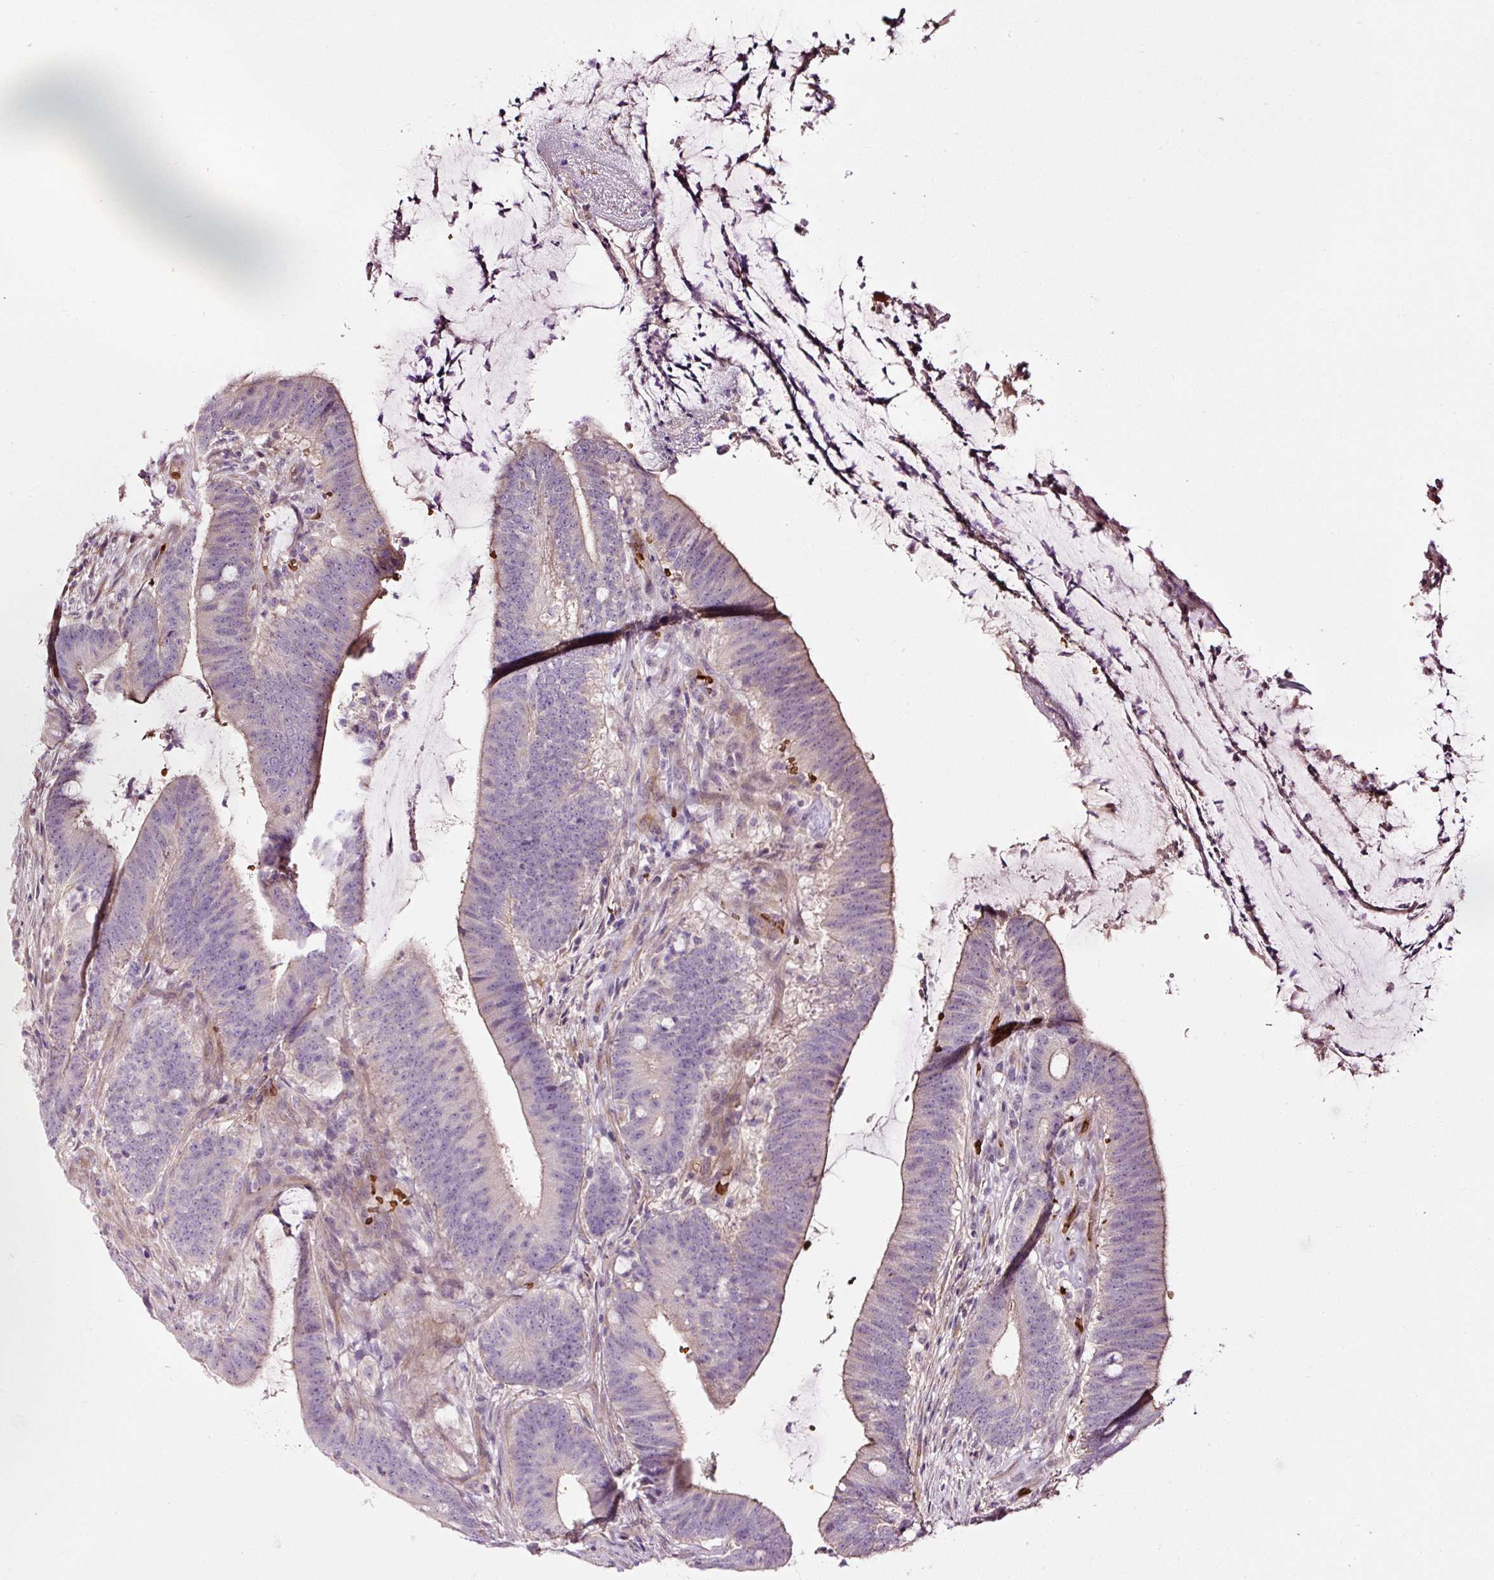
{"staining": {"intensity": "moderate", "quantity": "<25%", "location": "cytoplasmic/membranous"}, "tissue": "colorectal cancer", "cell_type": "Tumor cells", "image_type": "cancer", "snomed": [{"axis": "morphology", "description": "Adenocarcinoma, NOS"}, {"axis": "topography", "description": "Colon"}], "caption": "Immunohistochemistry (DAB) staining of colorectal adenocarcinoma demonstrates moderate cytoplasmic/membranous protein expression in about <25% of tumor cells. The staining was performed using DAB to visualize the protein expression in brown, while the nuclei were stained in blue with hematoxylin (Magnification: 20x).", "gene": "USHBP1", "patient": {"sex": "female", "age": 43}}